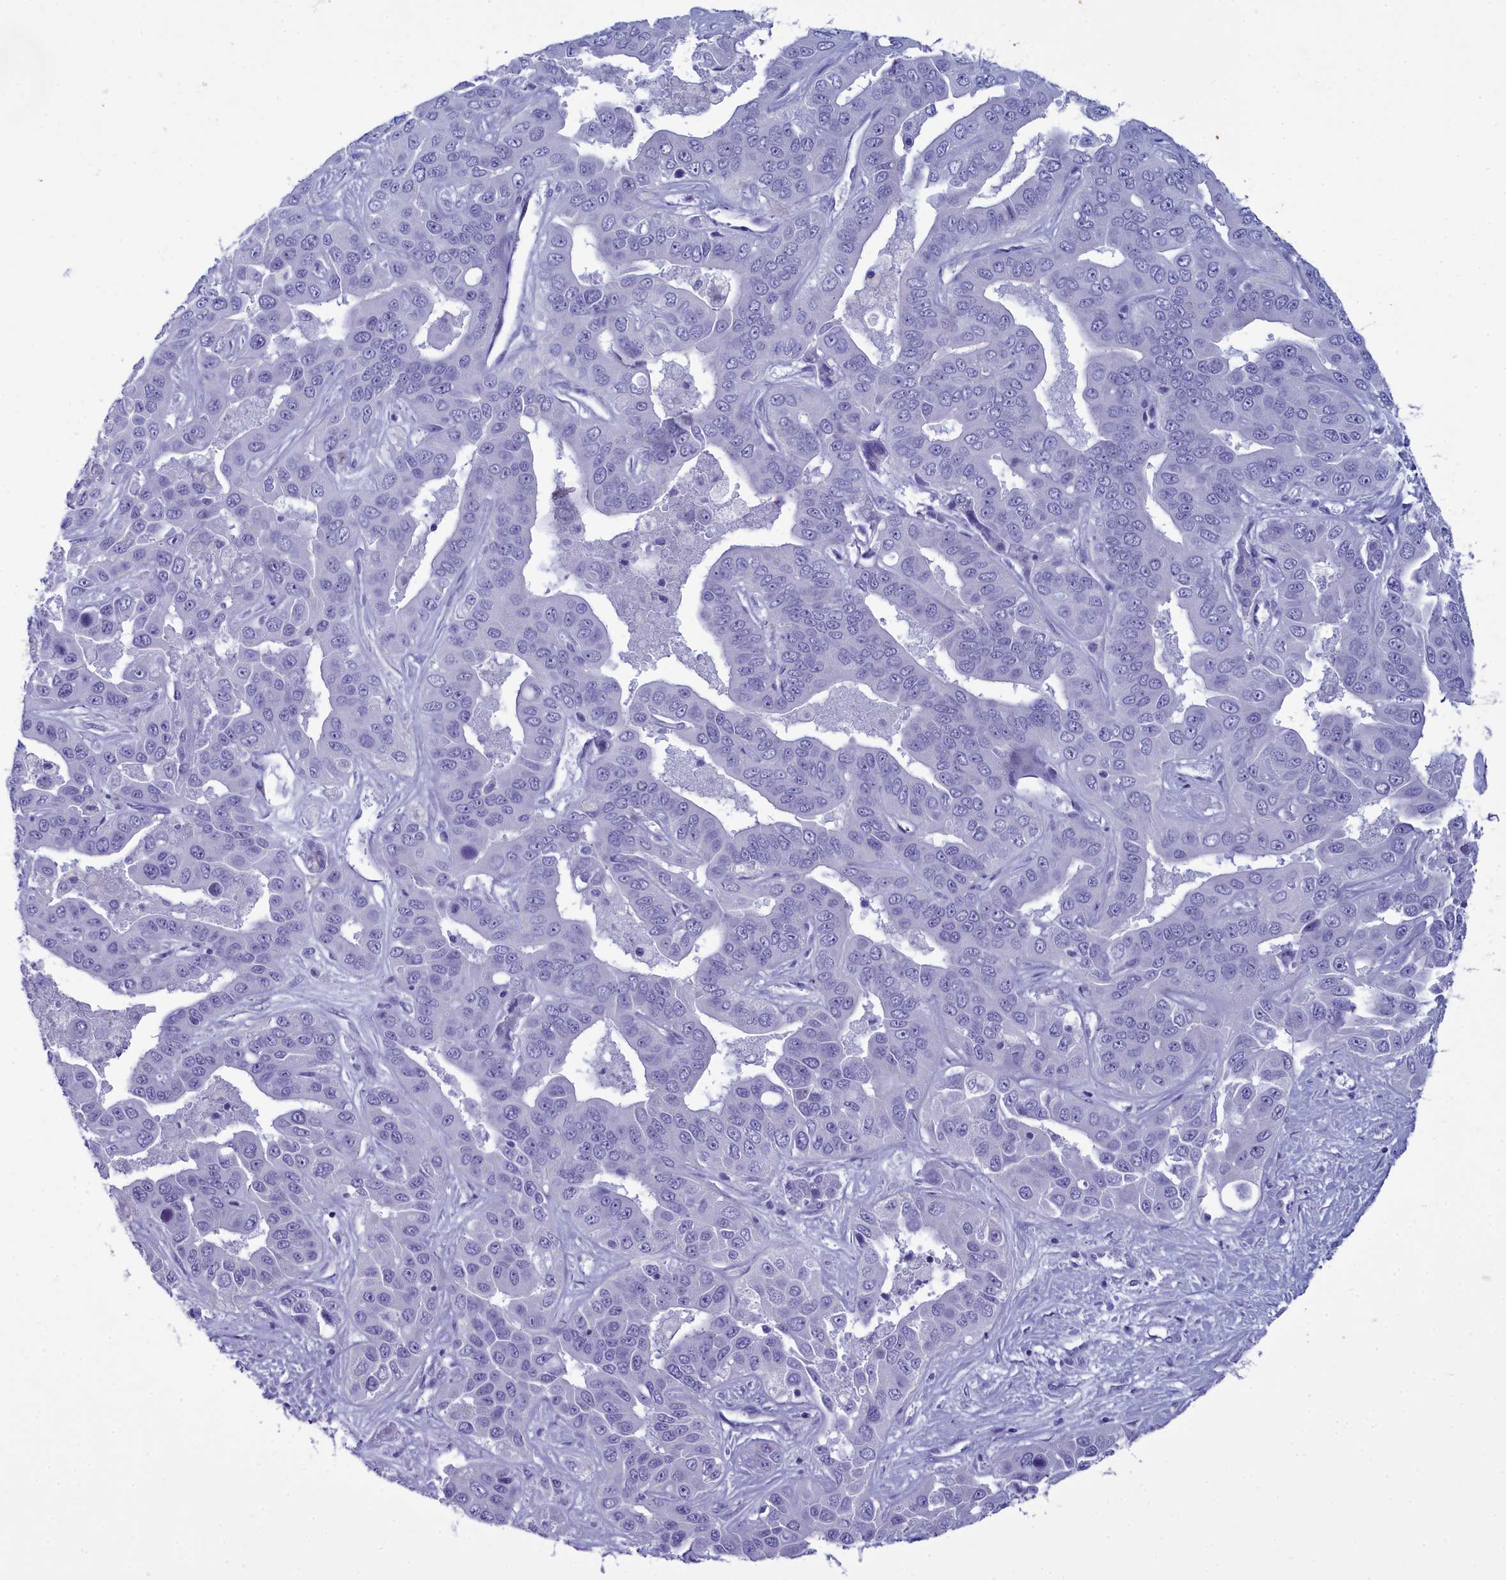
{"staining": {"intensity": "negative", "quantity": "none", "location": "none"}, "tissue": "liver cancer", "cell_type": "Tumor cells", "image_type": "cancer", "snomed": [{"axis": "morphology", "description": "Cholangiocarcinoma"}, {"axis": "topography", "description": "Liver"}], "caption": "Human liver cholangiocarcinoma stained for a protein using immunohistochemistry displays no expression in tumor cells.", "gene": "MAP6", "patient": {"sex": "female", "age": 52}}